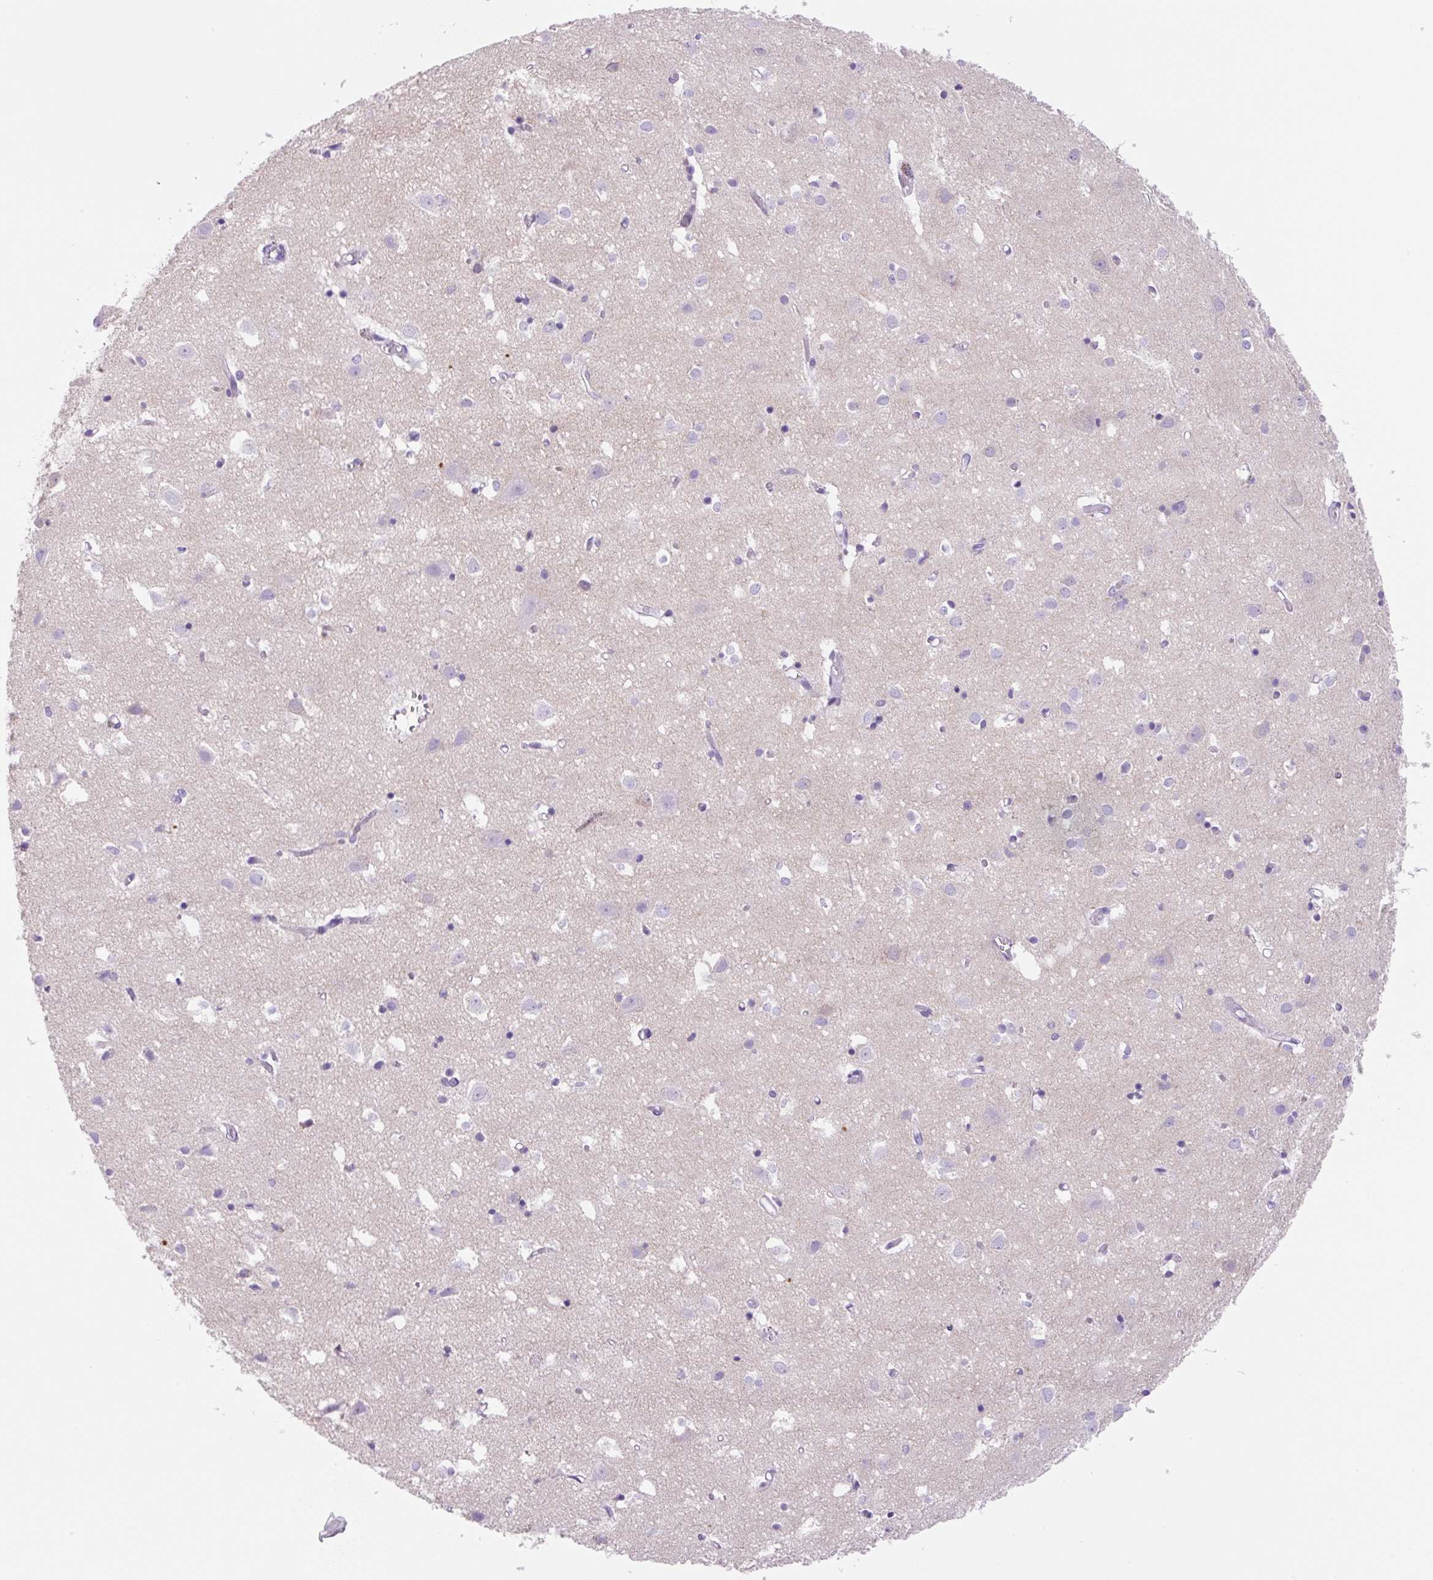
{"staining": {"intensity": "negative", "quantity": "none", "location": "none"}, "tissue": "cerebral cortex", "cell_type": "Endothelial cells", "image_type": "normal", "snomed": [{"axis": "morphology", "description": "Normal tissue, NOS"}, {"axis": "topography", "description": "Cerebral cortex"}], "caption": "Immunohistochemistry (IHC) image of unremarkable cerebral cortex stained for a protein (brown), which demonstrates no staining in endothelial cells.", "gene": "PRRT1", "patient": {"sex": "male", "age": 70}}